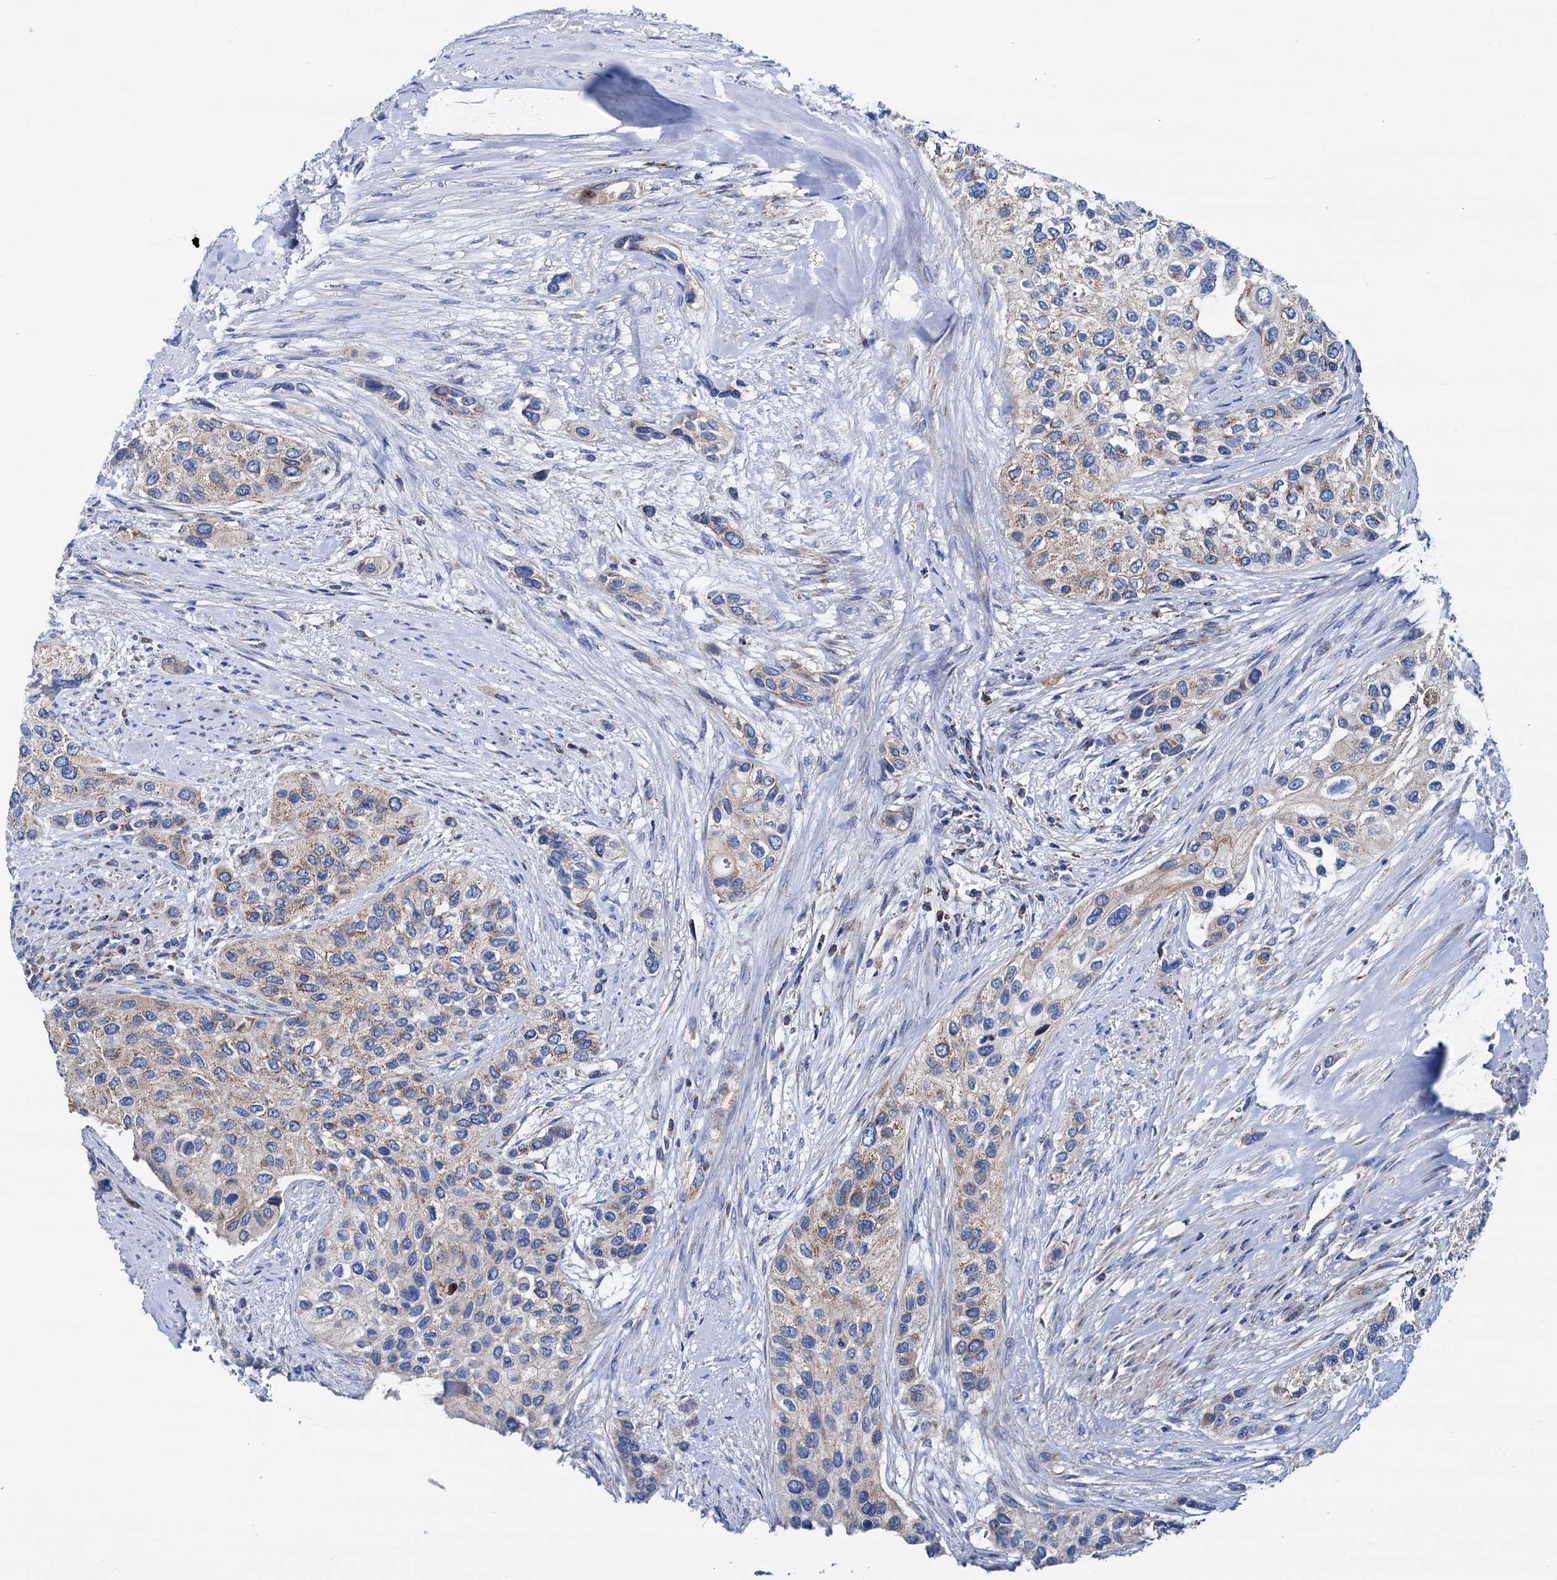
{"staining": {"intensity": "weak", "quantity": "<25%", "location": "cytoplasmic/membranous"}, "tissue": "urothelial cancer", "cell_type": "Tumor cells", "image_type": "cancer", "snomed": [{"axis": "morphology", "description": "Normal tissue, NOS"}, {"axis": "morphology", "description": "Urothelial carcinoma, High grade"}, {"axis": "topography", "description": "Vascular tissue"}, {"axis": "topography", "description": "Urinary bladder"}], "caption": "Tumor cells show no significant expression in urothelial carcinoma (high-grade).", "gene": "RASSF9", "patient": {"sex": "female", "age": 56}}